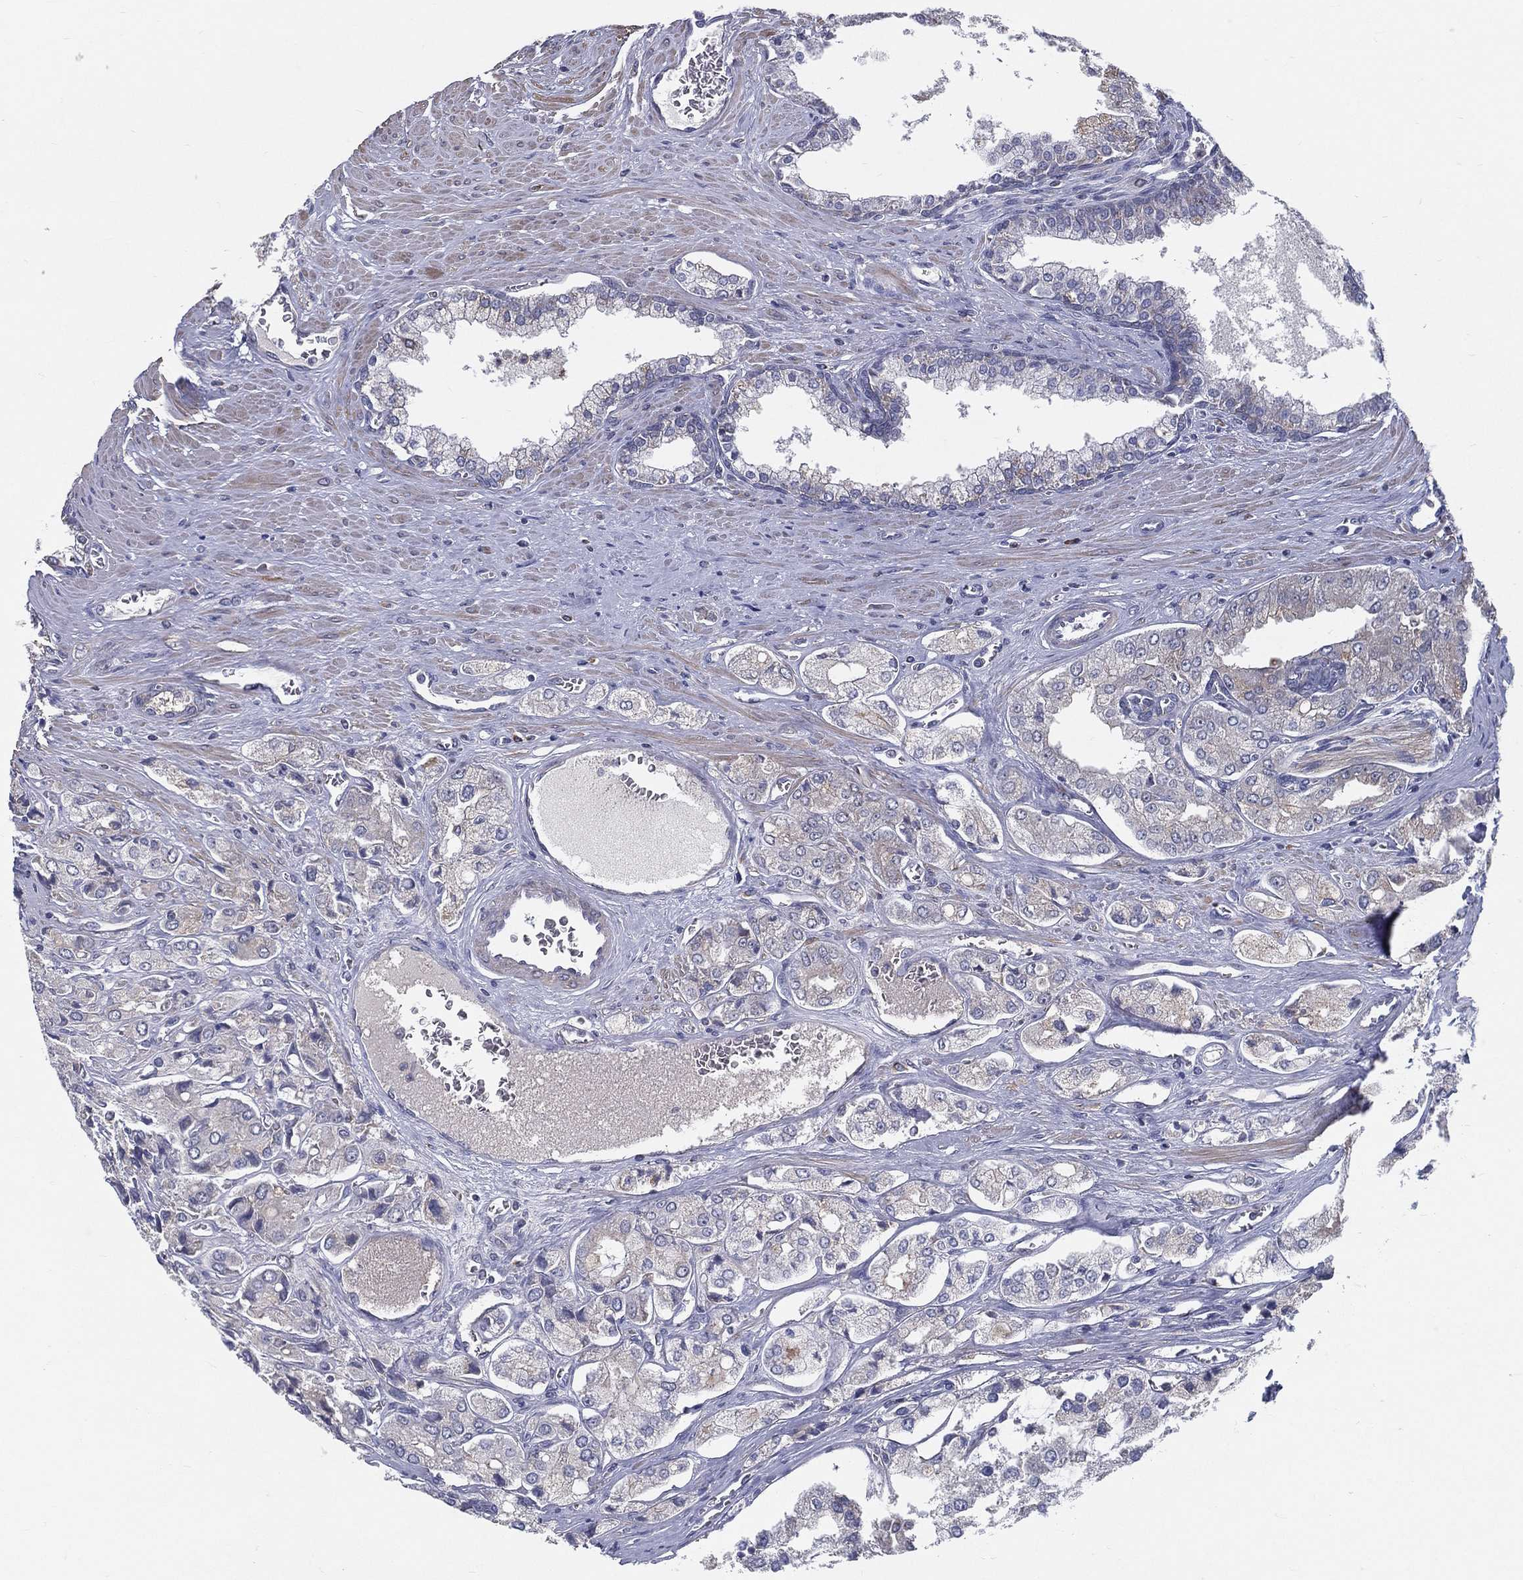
{"staining": {"intensity": "negative", "quantity": "none", "location": "none"}, "tissue": "prostate cancer", "cell_type": "Tumor cells", "image_type": "cancer", "snomed": [{"axis": "morphology", "description": "Adenocarcinoma, NOS"}, {"axis": "topography", "description": "Prostate and seminal vesicle, NOS"}, {"axis": "topography", "description": "Prostate"}], "caption": "The histopathology image shows no staining of tumor cells in prostate adenocarcinoma.", "gene": "PCSK1", "patient": {"sex": "male", "age": 67}}